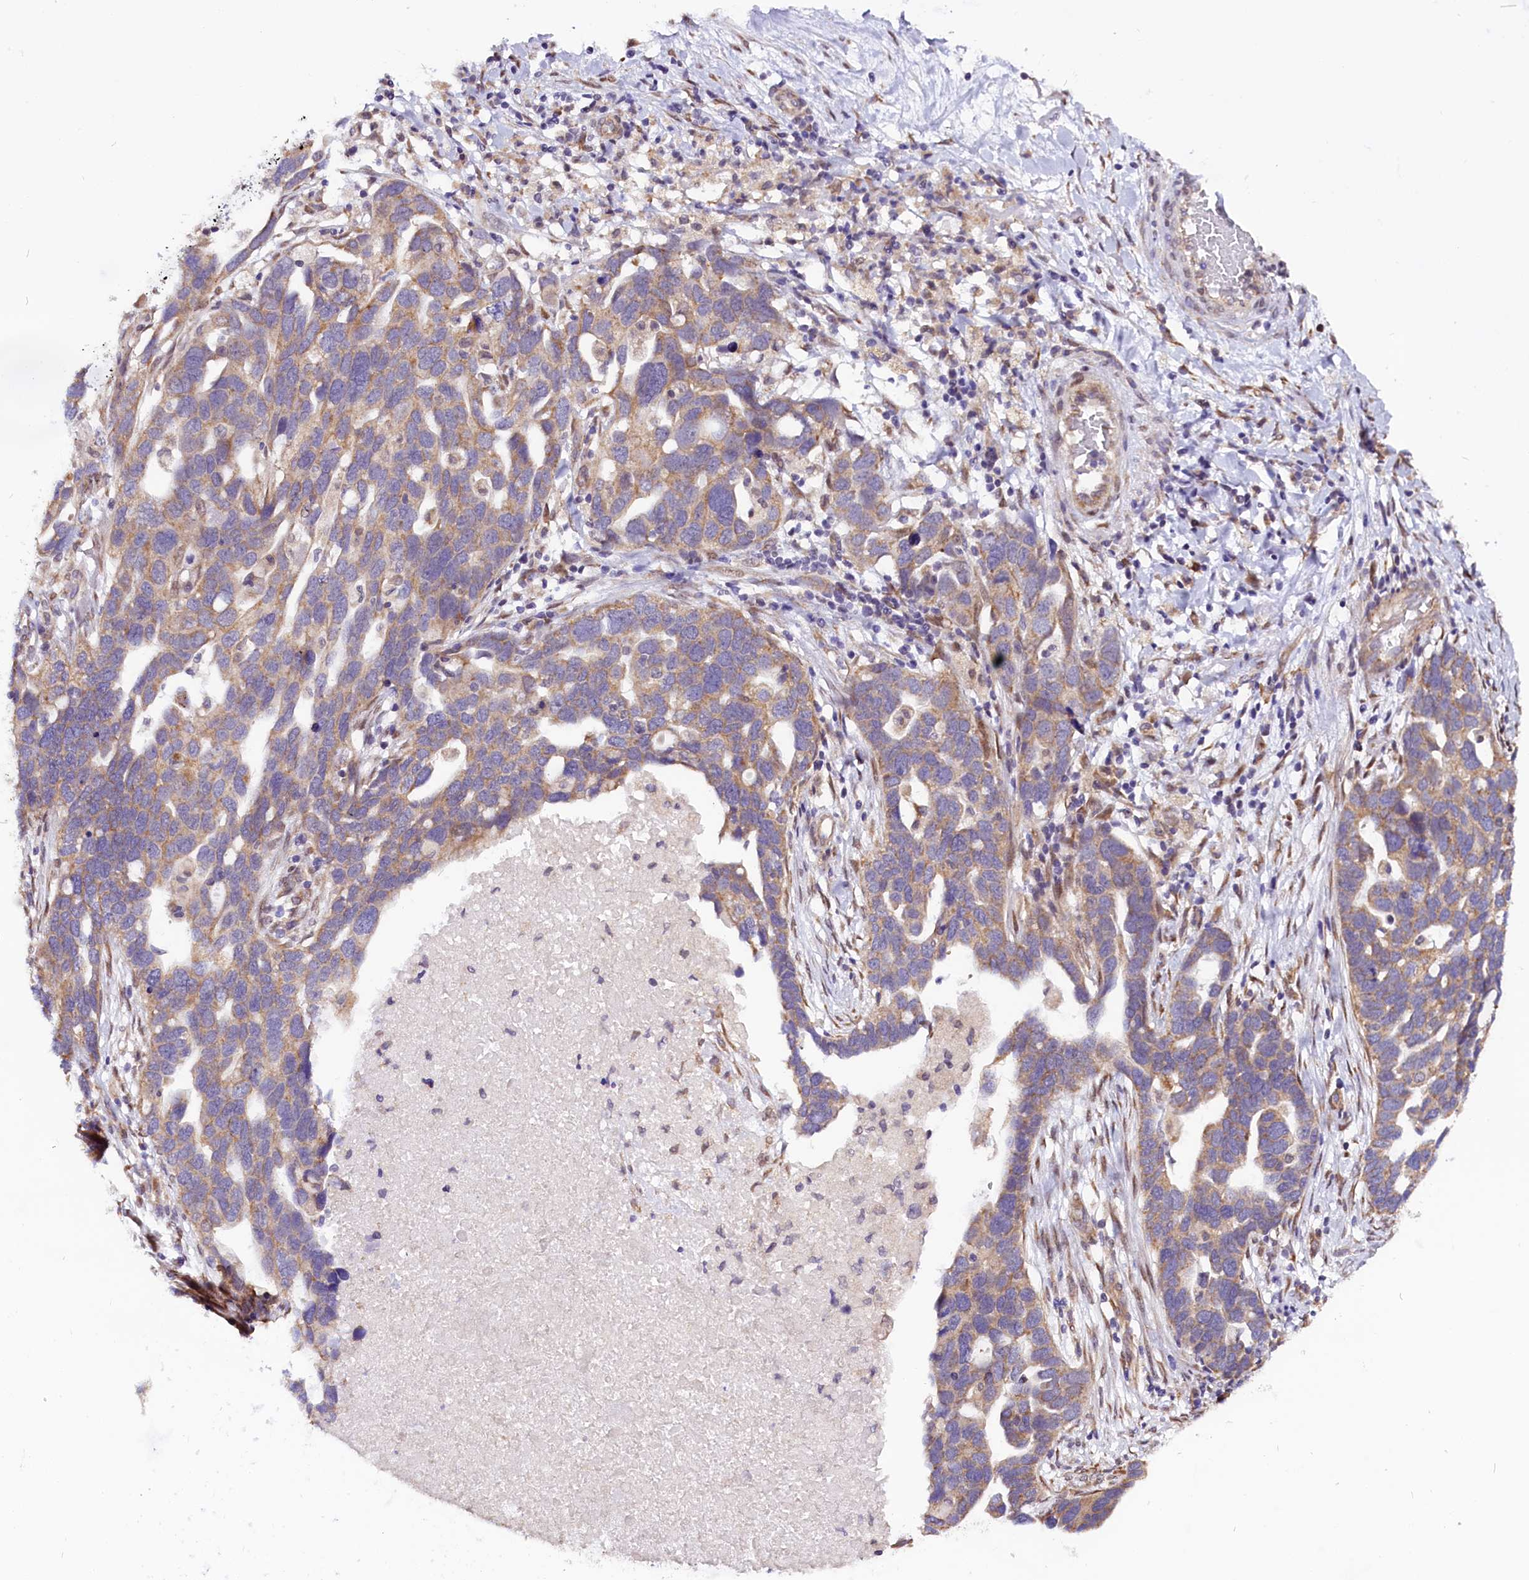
{"staining": {"intensity": "weak", "quantity": "25%-75%", "location": "cytoplasmic/membranous"}, "tissue": "ovarian cancer", "cell_type": "Tumor cells", "image_type": "cancer", "snomed": [{"axis": "morphology", "description": "Cystadenocarcinoma, serous, NOS"}, {"axis": "topography", "description": "Ovary"}], "caption": "Protein analysis of serous cystadenocarcinoma (ovarian) tissue reveals weak cytoplasmic/membranous positivity in approximately 25%-75% of tumor cells.", "gene": "UACA", "patient": {"sex": "female", "age": 54}}